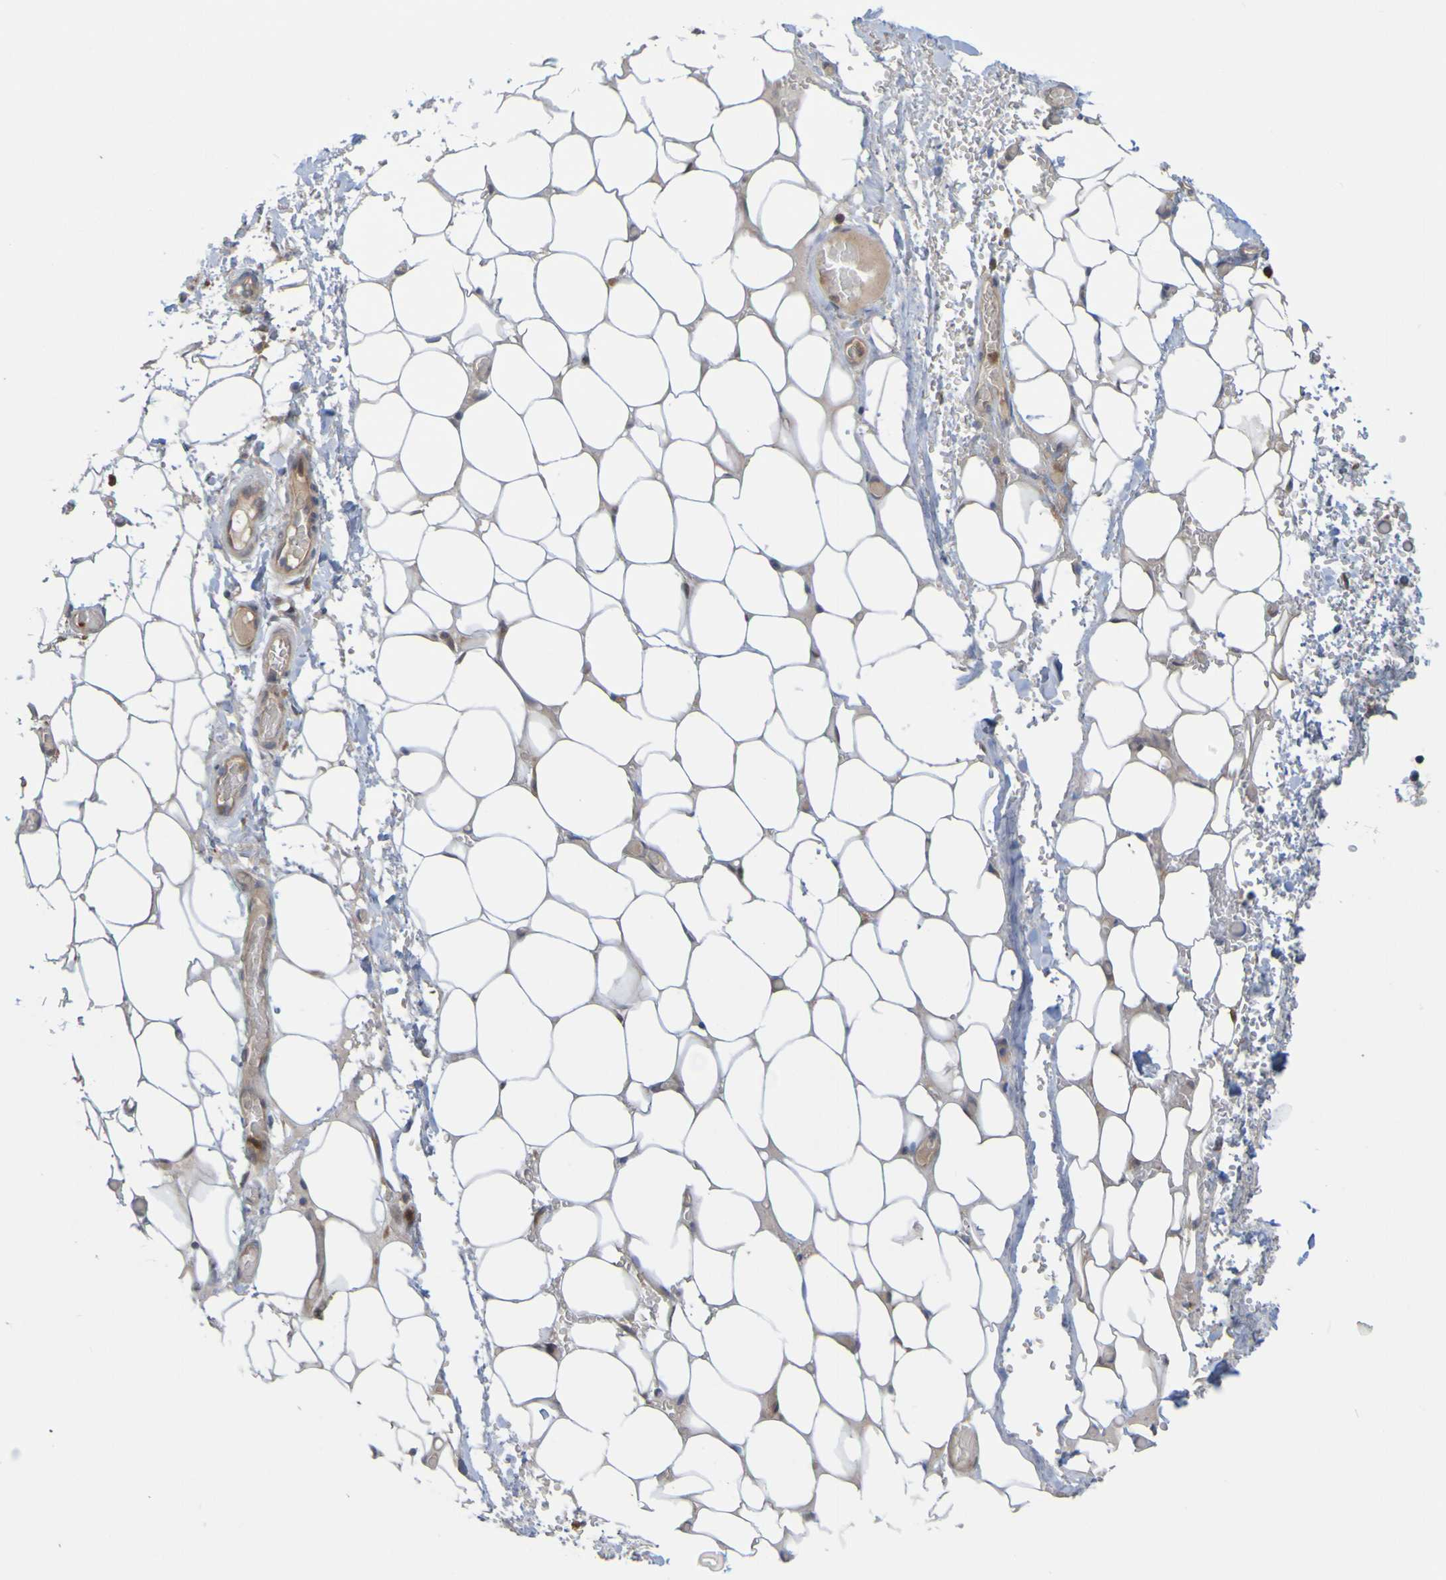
{"staining": {"intensity": "negative", "quantity": "none", "location": "none"}, "tissue": "adipose tissue", "cell_type": "Adipocytes", "image_type": "normal", "snomed": [{"axis": "morphology", "description": "Normal tissue, NOS"}, {"axis": "morphology", "description": "Adenocarcinoma, NOS"}, {"axis": "topography", "description": "Esophagus"}], "caption": "This photomicrograph is of benign adipose tissue stained with immunohistochemistry to label a protein in brown with the nuclei are counter-stained blue. There is no positivity in adipocytes.", "gene": "NAV2", "patient": {"sex": "male", "age": 62}}